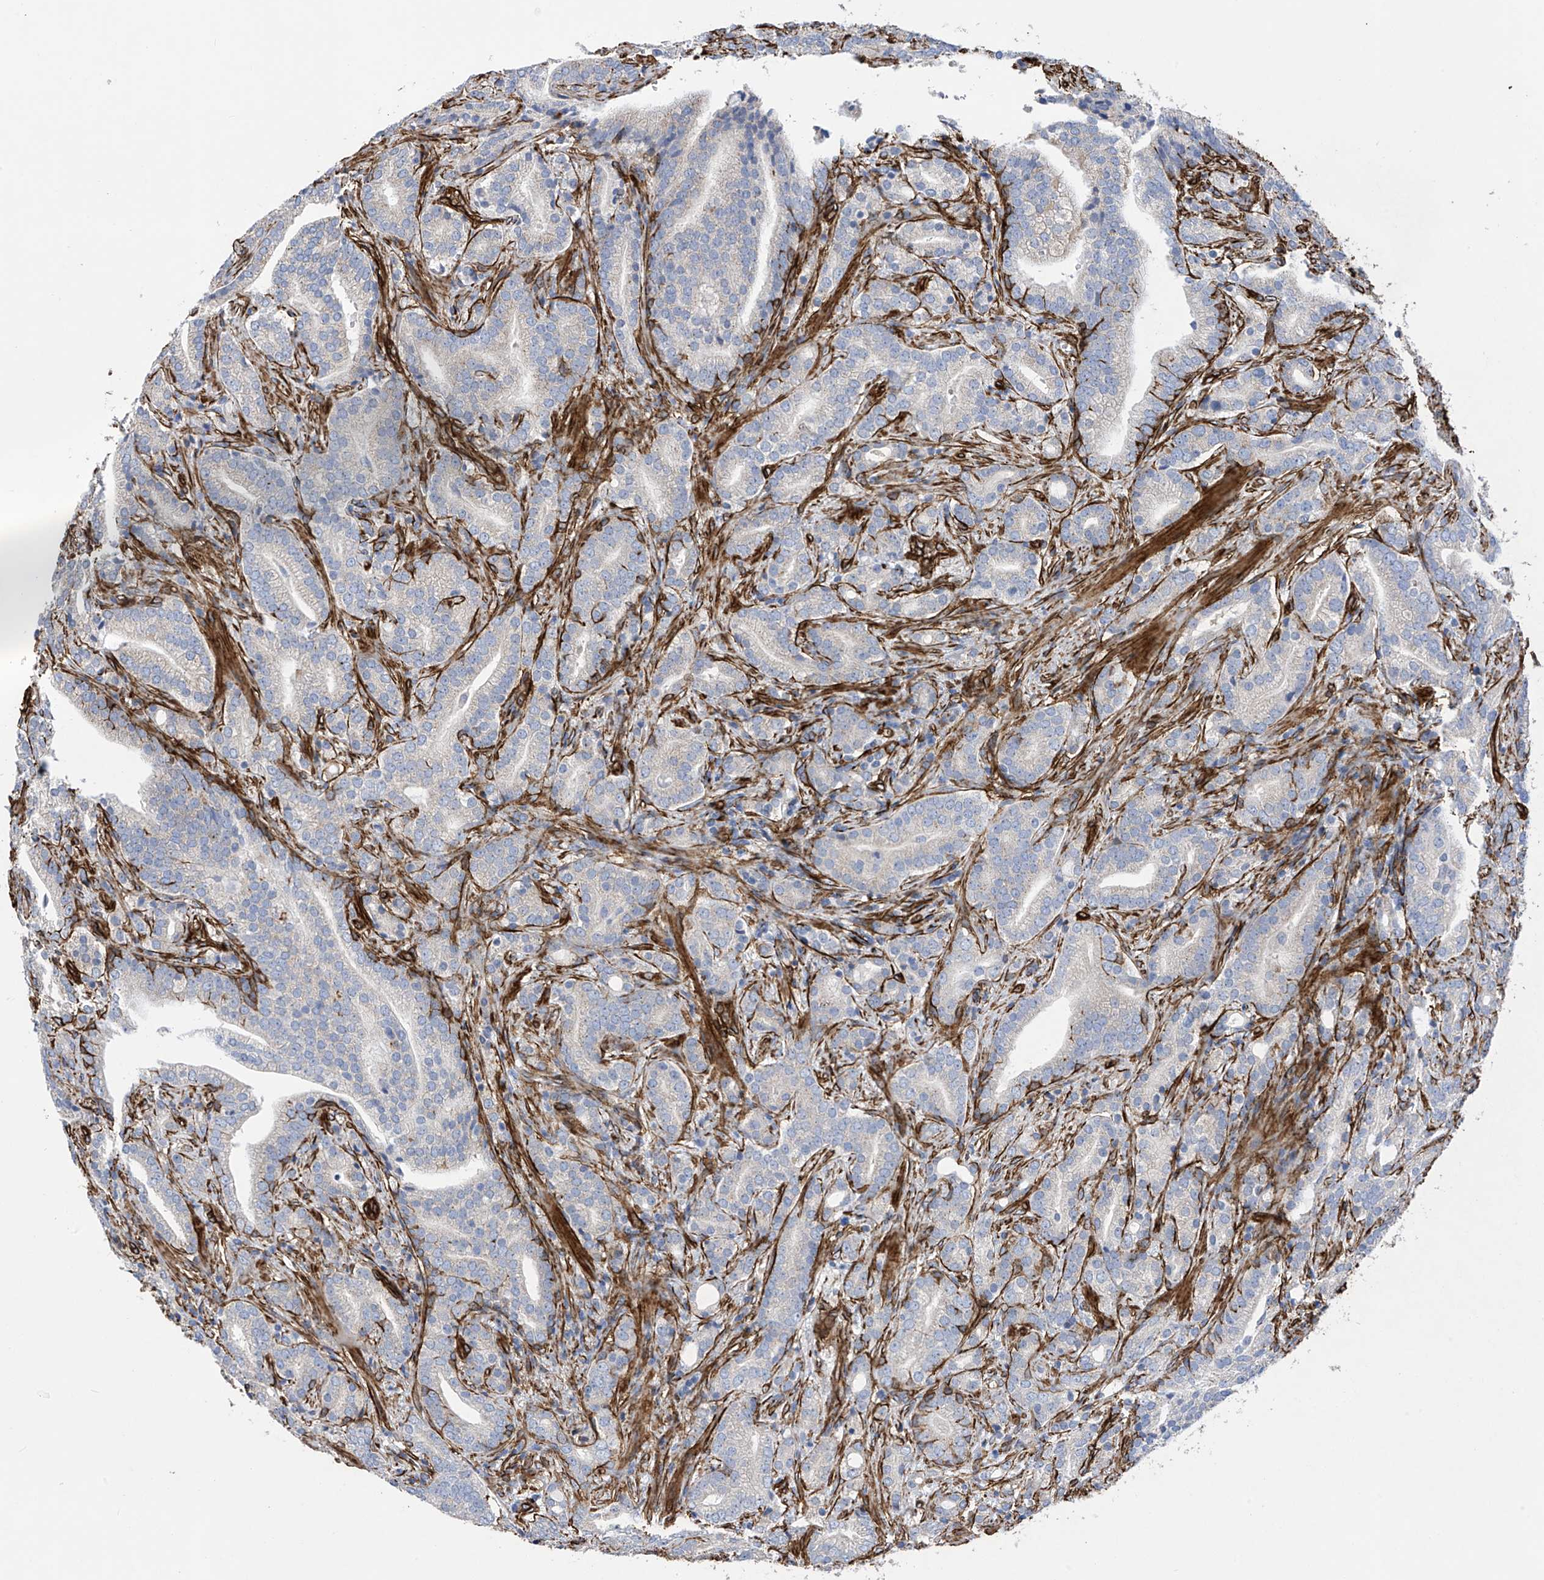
{"staining": {"intensity": "negative", "quantity": "none", "location": "none"}, "tissue": "prostate cancer", "cell_type": "Tumor cells", "image_type": "cancer", "snomed": [{"axis": "morphology", "description": "Adenocarcinoma, High grade"}, {"axis": "topography", "description": "Prostate"}], "caption": "This micrograph is of prostate cancer stained with immunohistochemistry to label a protein in brown with the nuclei are counter-stained blue. There is no expression in tumor cells.", "gene": "UBTD1", "patient": {"sex": "male", "age": 57}}